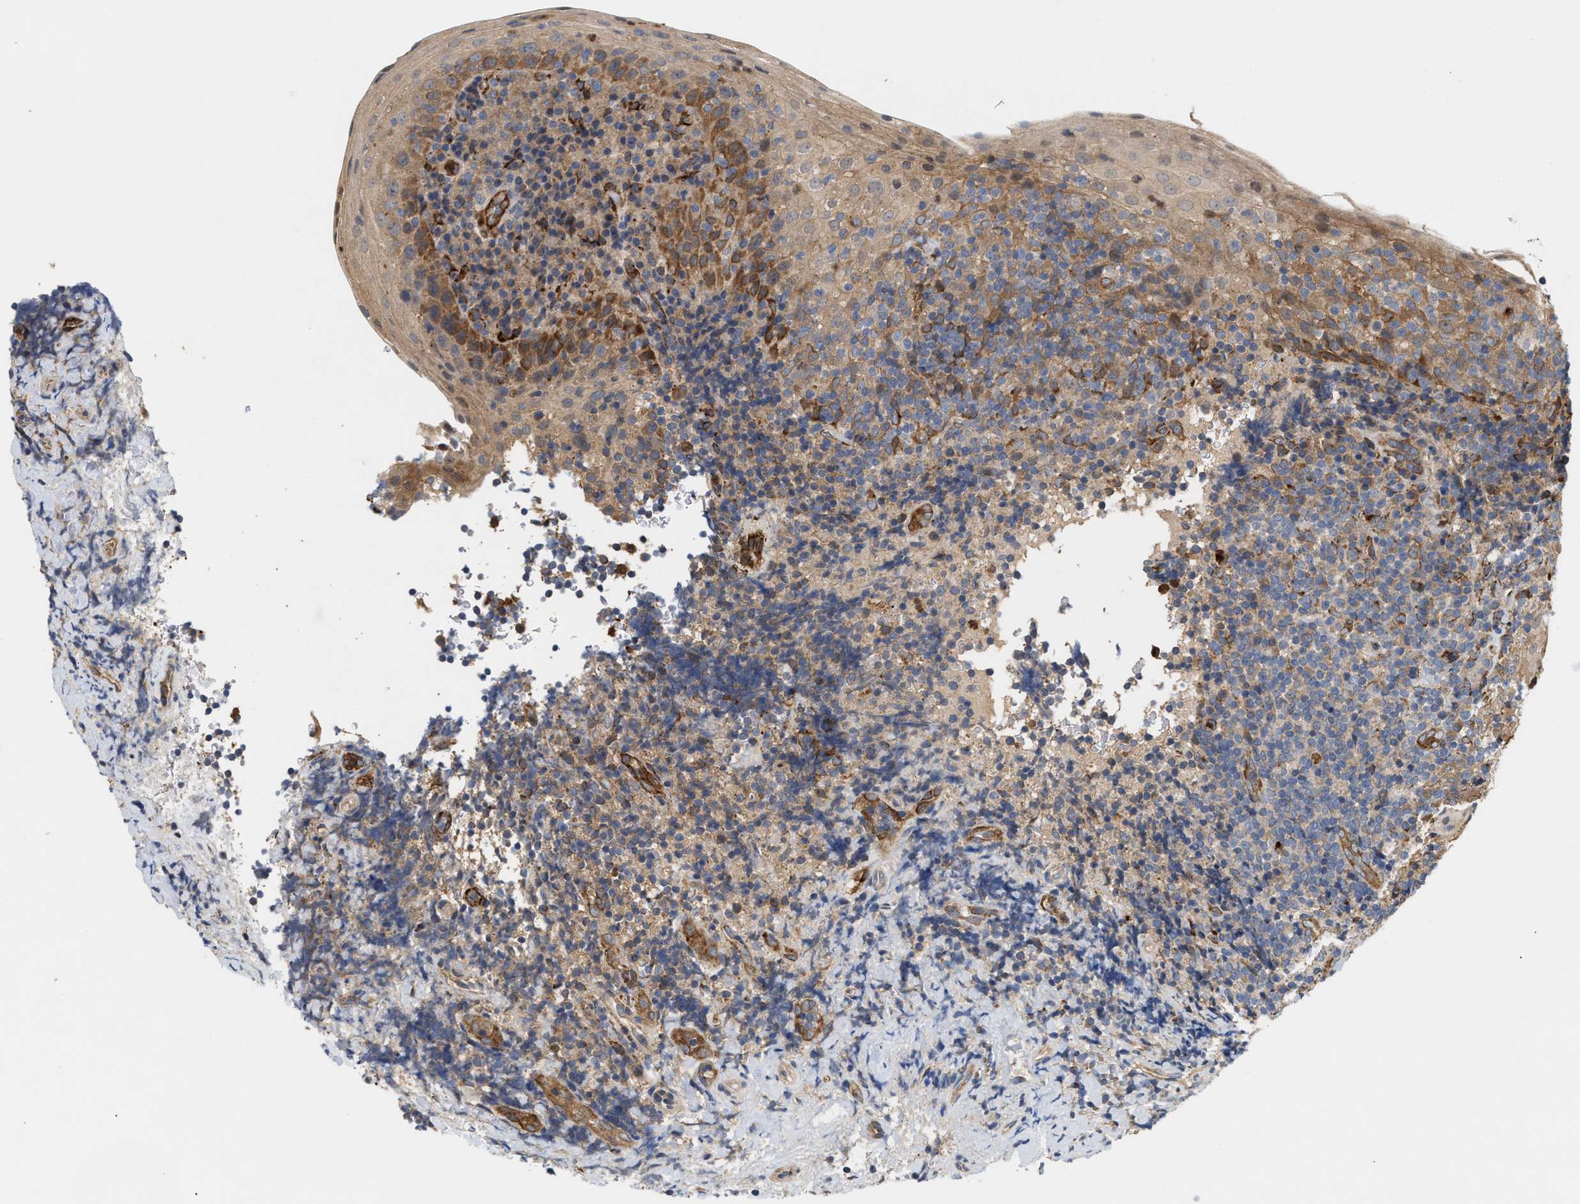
{"staining": {"intensity": "moderate", "quantity": "25%-75%", "location": "cytoplasmic/membranous"}, "tissue": "tonsil", "cell_type": "Germinal center cells", "image_type": "normal", "snomed": [{"axis": "morphology", "description": "Normal tissue, NOS"}, {"axis": "topography", "description": "Tonsil"}], "caption": "Brown immunohistochemical staining in unremarkable human tonsil demonstrates moderate cytoplasmic/membranous expression in approximately 25%-75% of germinal center cells. The staining is performed using DAB brown chromogen to label protein expression. The nuclei are counter-stained blue using hematoxylin.", "gene": "PLCD1", "patient": {"sex": "male", "age": 37}}